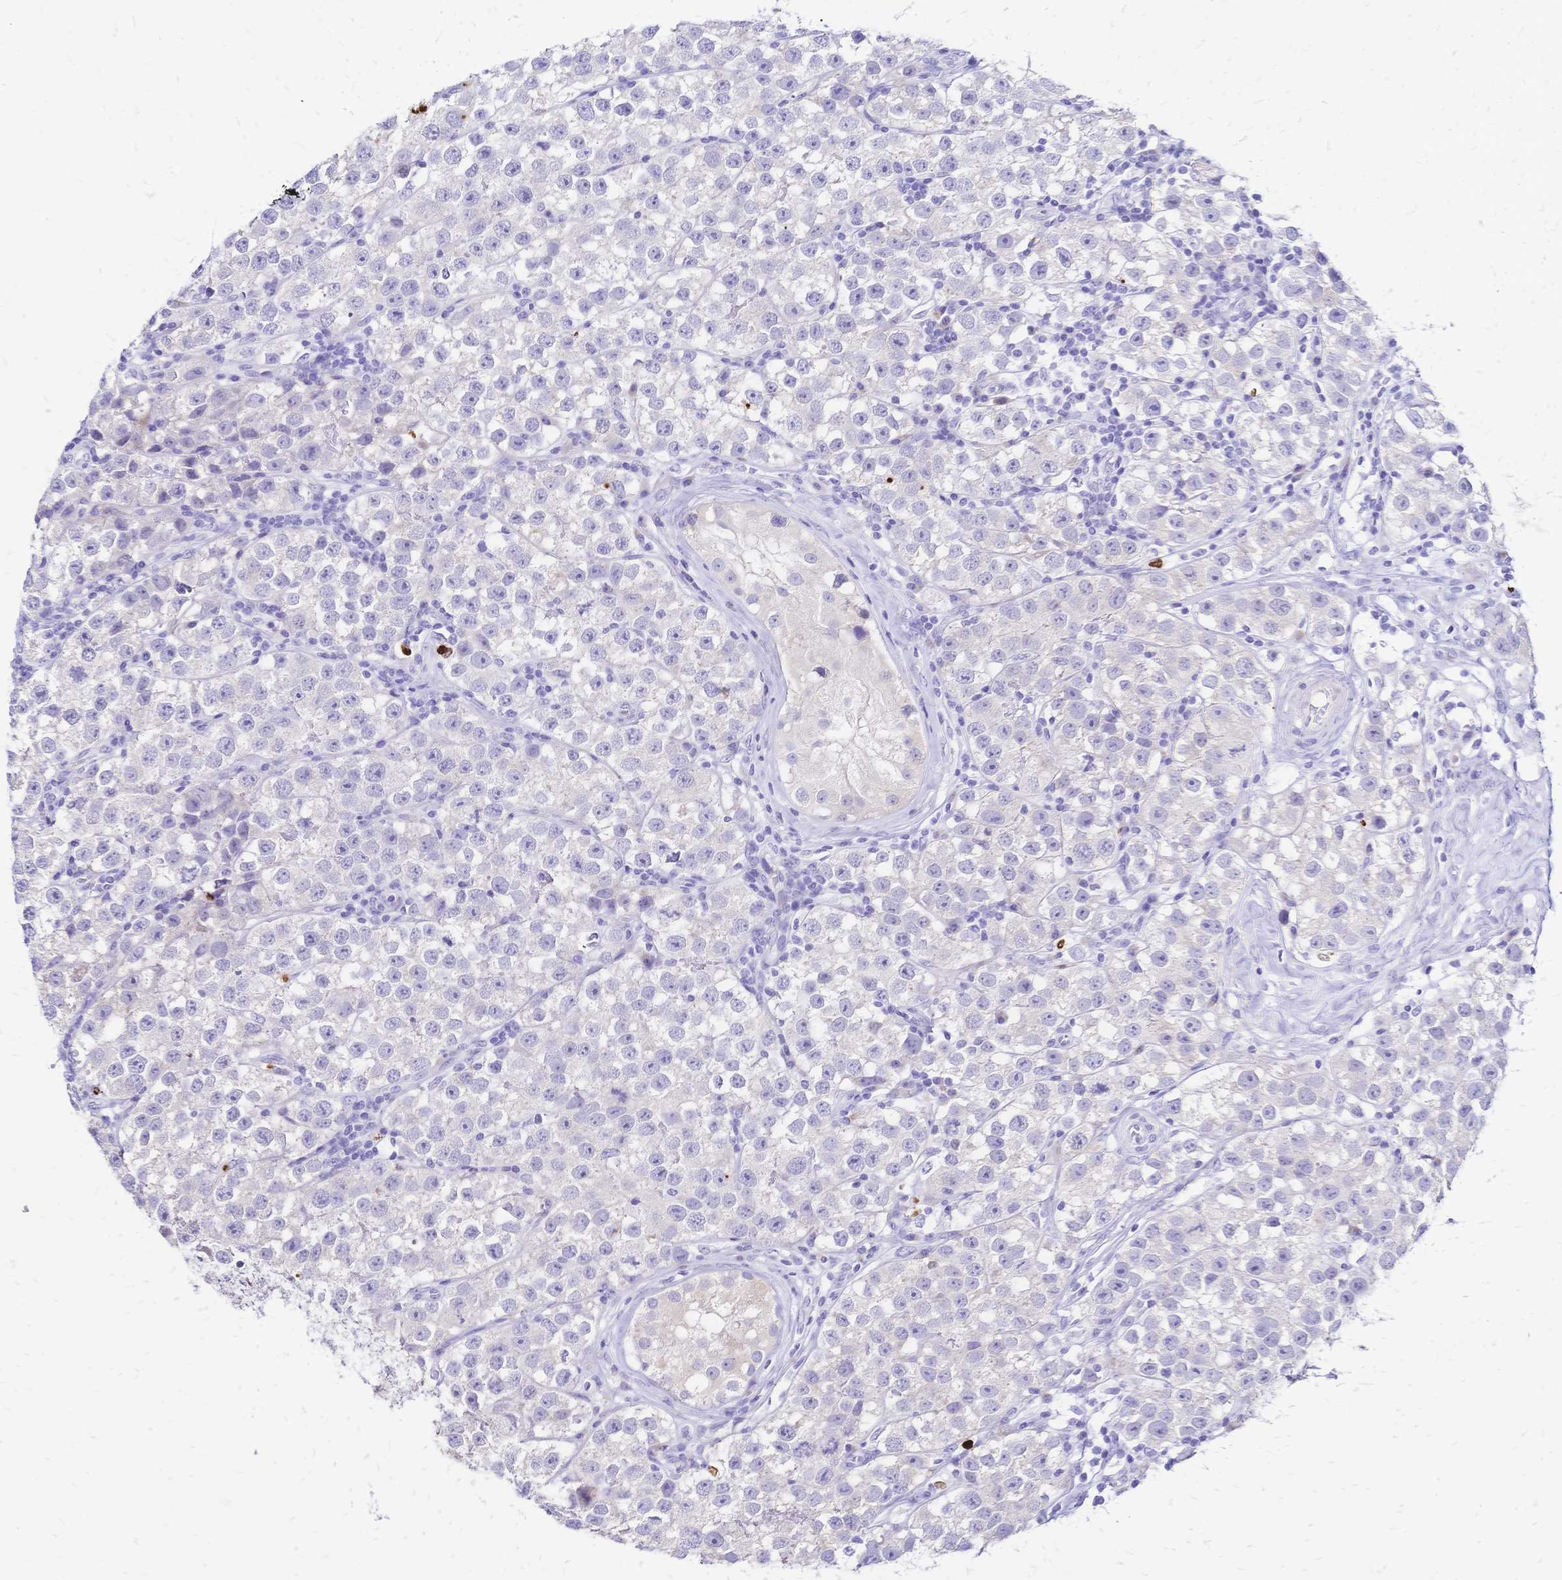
{"staining": {"intensity": "negative", "quantity": "none", "location": "none"}, "tissue": "testis cancer", "cell_type": "Tumor cells", "image_type": "cancer", "snomed": [{"axis": "morphology", "description": "Seminoma, NOS"}, {"axis": "topography", "description": "Testis"}], "caption": "This is an immunohistochemistry photomicrograph of seminoma (testis). There is no positivity in tumor cells.", "gene": "GRB7", "patient": {"sex": "male", "age": 34}}